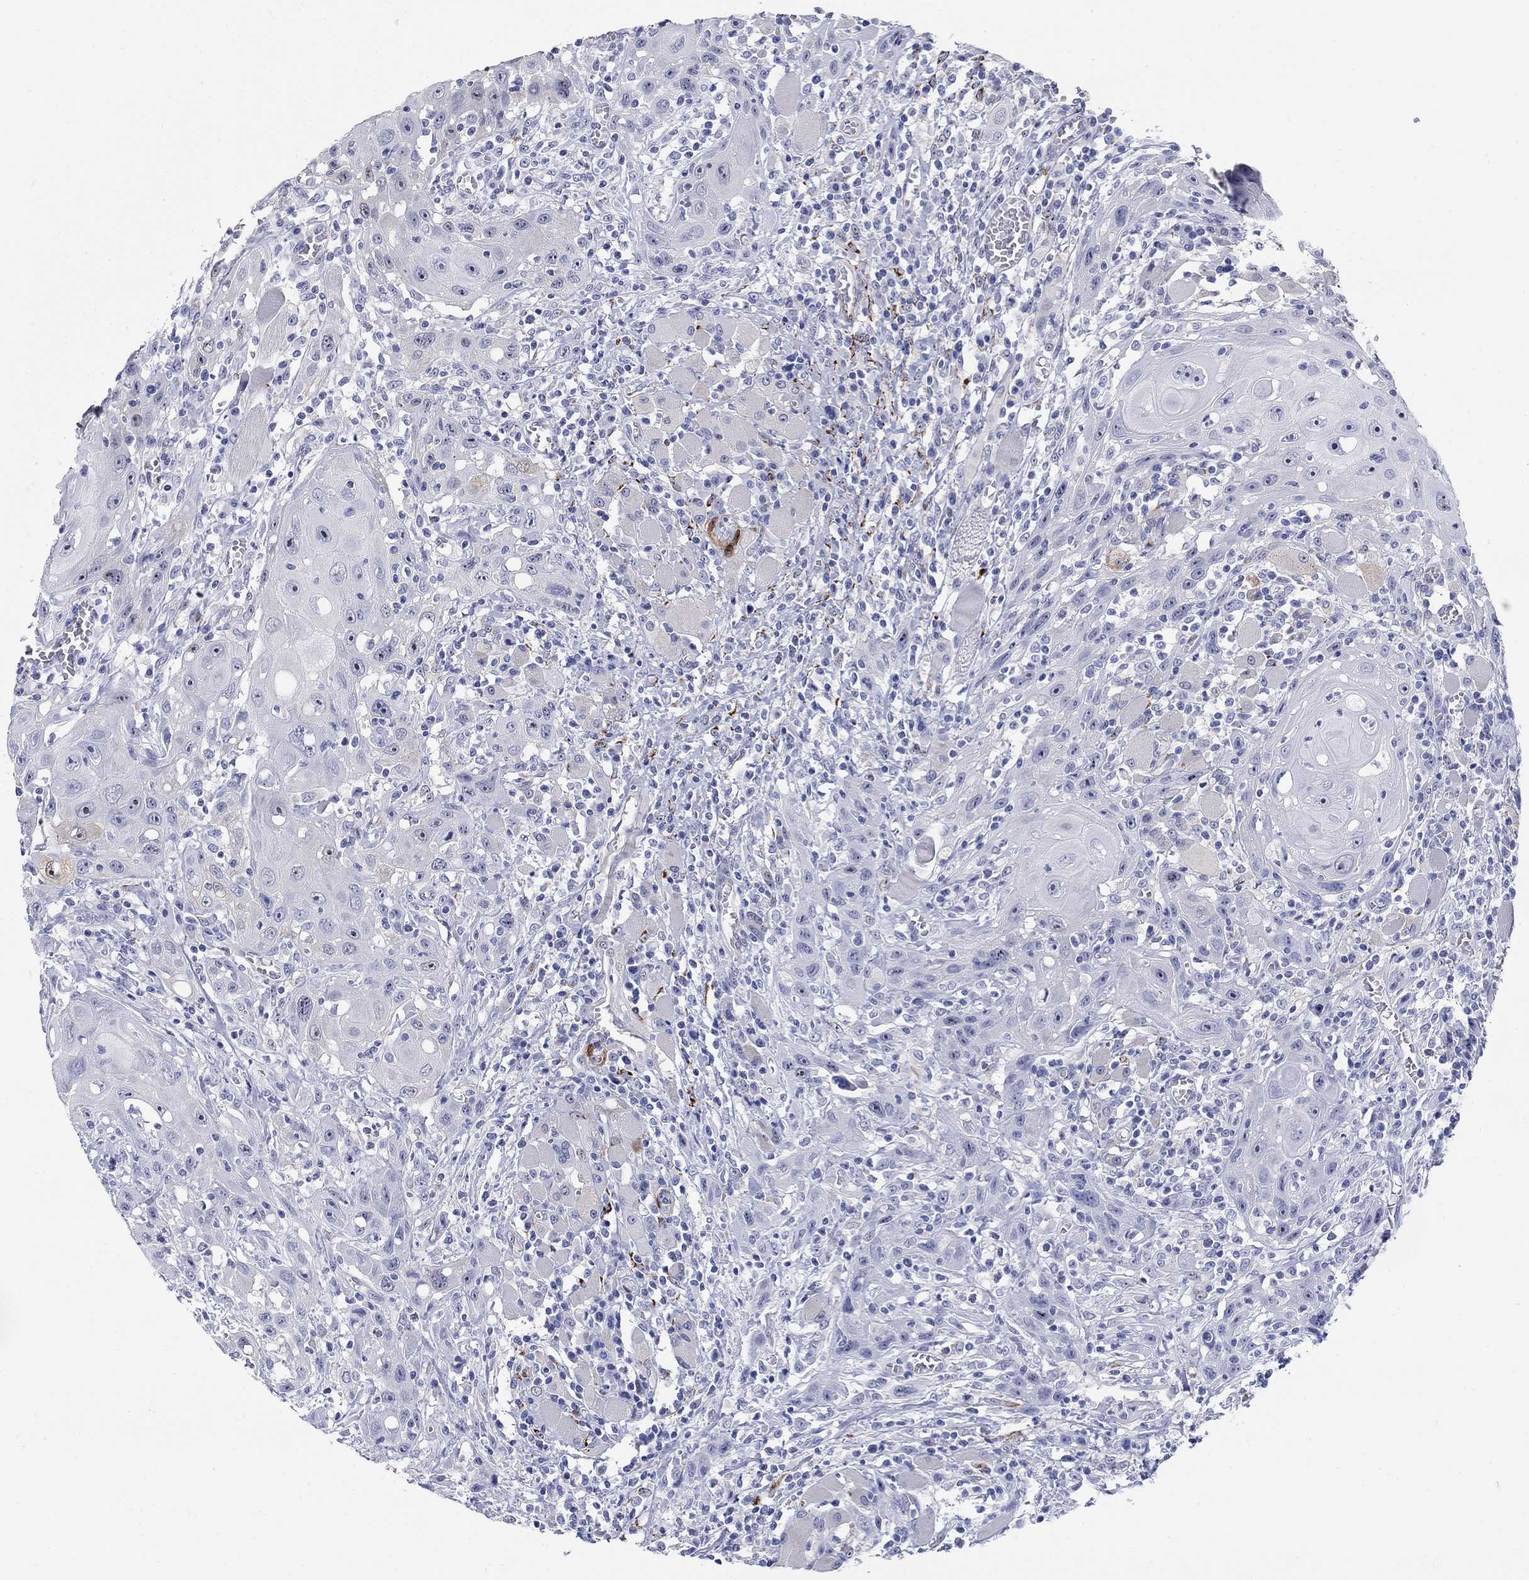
{"staining": {"intensity": "negative", "quantity": "none", "location": "none"}, "tissue": "head and neck cancer", "cell_type": "Tumor cells", "image_type": "cancer", "snomed": [{"axis": "morphology", "description": "Normal tissue, NOS"}, {"axis": "morphology", "description": "Squamous cell carcinoma, NOS"}, {"axis": "topography", "description": "Oral tissue"}, {"axis": "topography", "description": "Head-Neck"}], "caption": "Immunohistochemical staining of head and neck squamous cell carcinoma displays no significant staining in tumor cells.", "gene": "AKR1C2", "patient": {"sex": "male", "age": 71}}